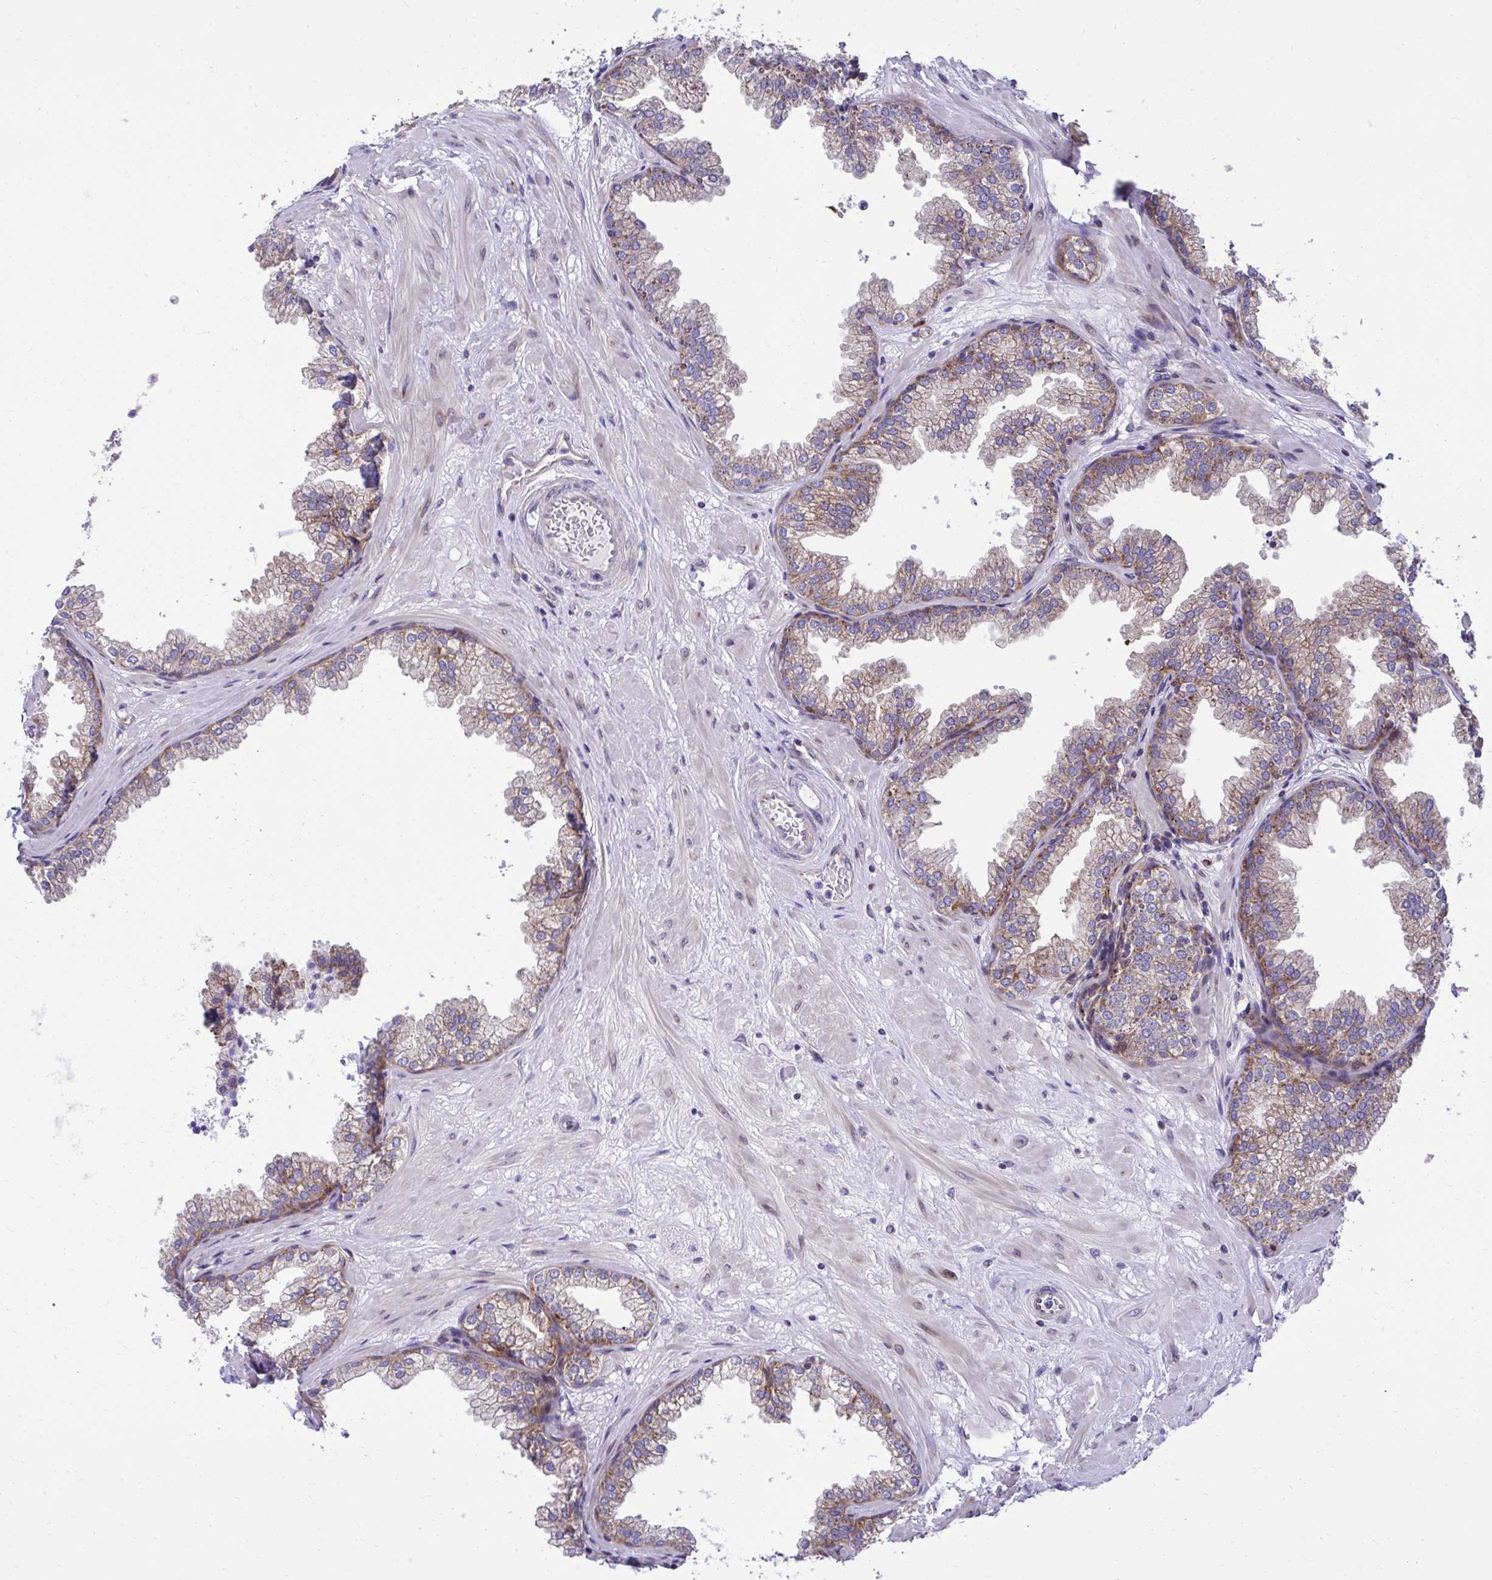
{"staining": {"intensity": "moderate", "quantity": ">75%", "location": "cytoplasmic/membranous"}, "tissue": "prostate", "cell_type": "Glandular cells", "image_type": "normal", "snomed": [{"axis": "morphology", "description": "Normal tissue, NOS"}, {"axis": "topography", "description": "Prostate"}], "caption": "Normal prostate was stained to show a protein in brown. There is medium levels of moderate cytoplasmic/membranous staining in about >75% of glandular cells.", "gene": "RPS15", "patient": {"sex": "male", "age": 37}}